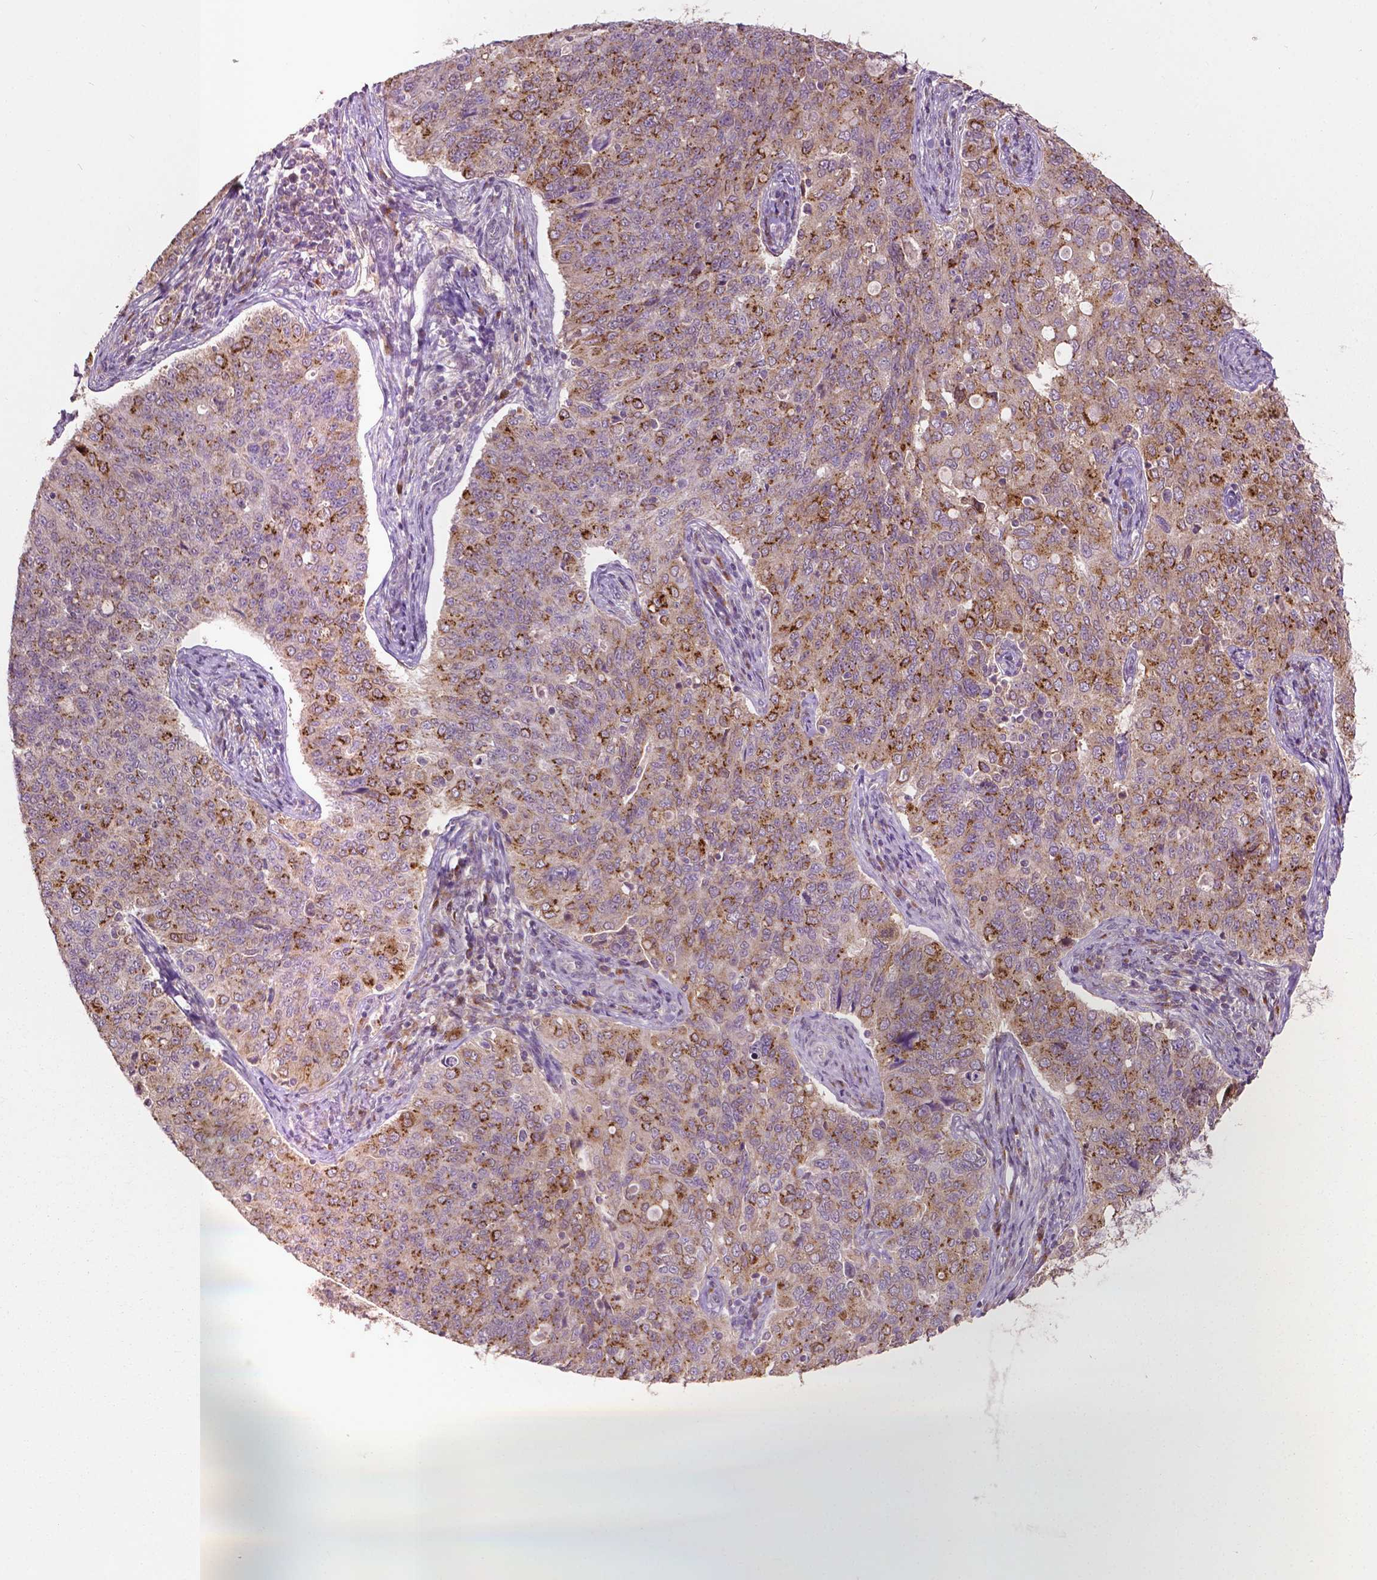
{"staining": {"intensity": "strong", "quantity": "25%-75%", "location": "cytoplasmic/membranous"}, "tissue": "endometrial cancer", "cell_type": "Tumor cells", "image_type": "cancer", "snomed": [{"axis": "morphology", "description": "Adenocarcinoma, NOS"}, {"axis": "topography", "description": "Endometrium"}], "caption": "Adenocarcinoma (endometrial) stained for a protein (brown) demonstrates strong cytoplasmic/membranous positive expression in approximately 25%-75% of tumor cells.", "gene": "EBAG9", "patient": {"sex": "female", "age": 43}}